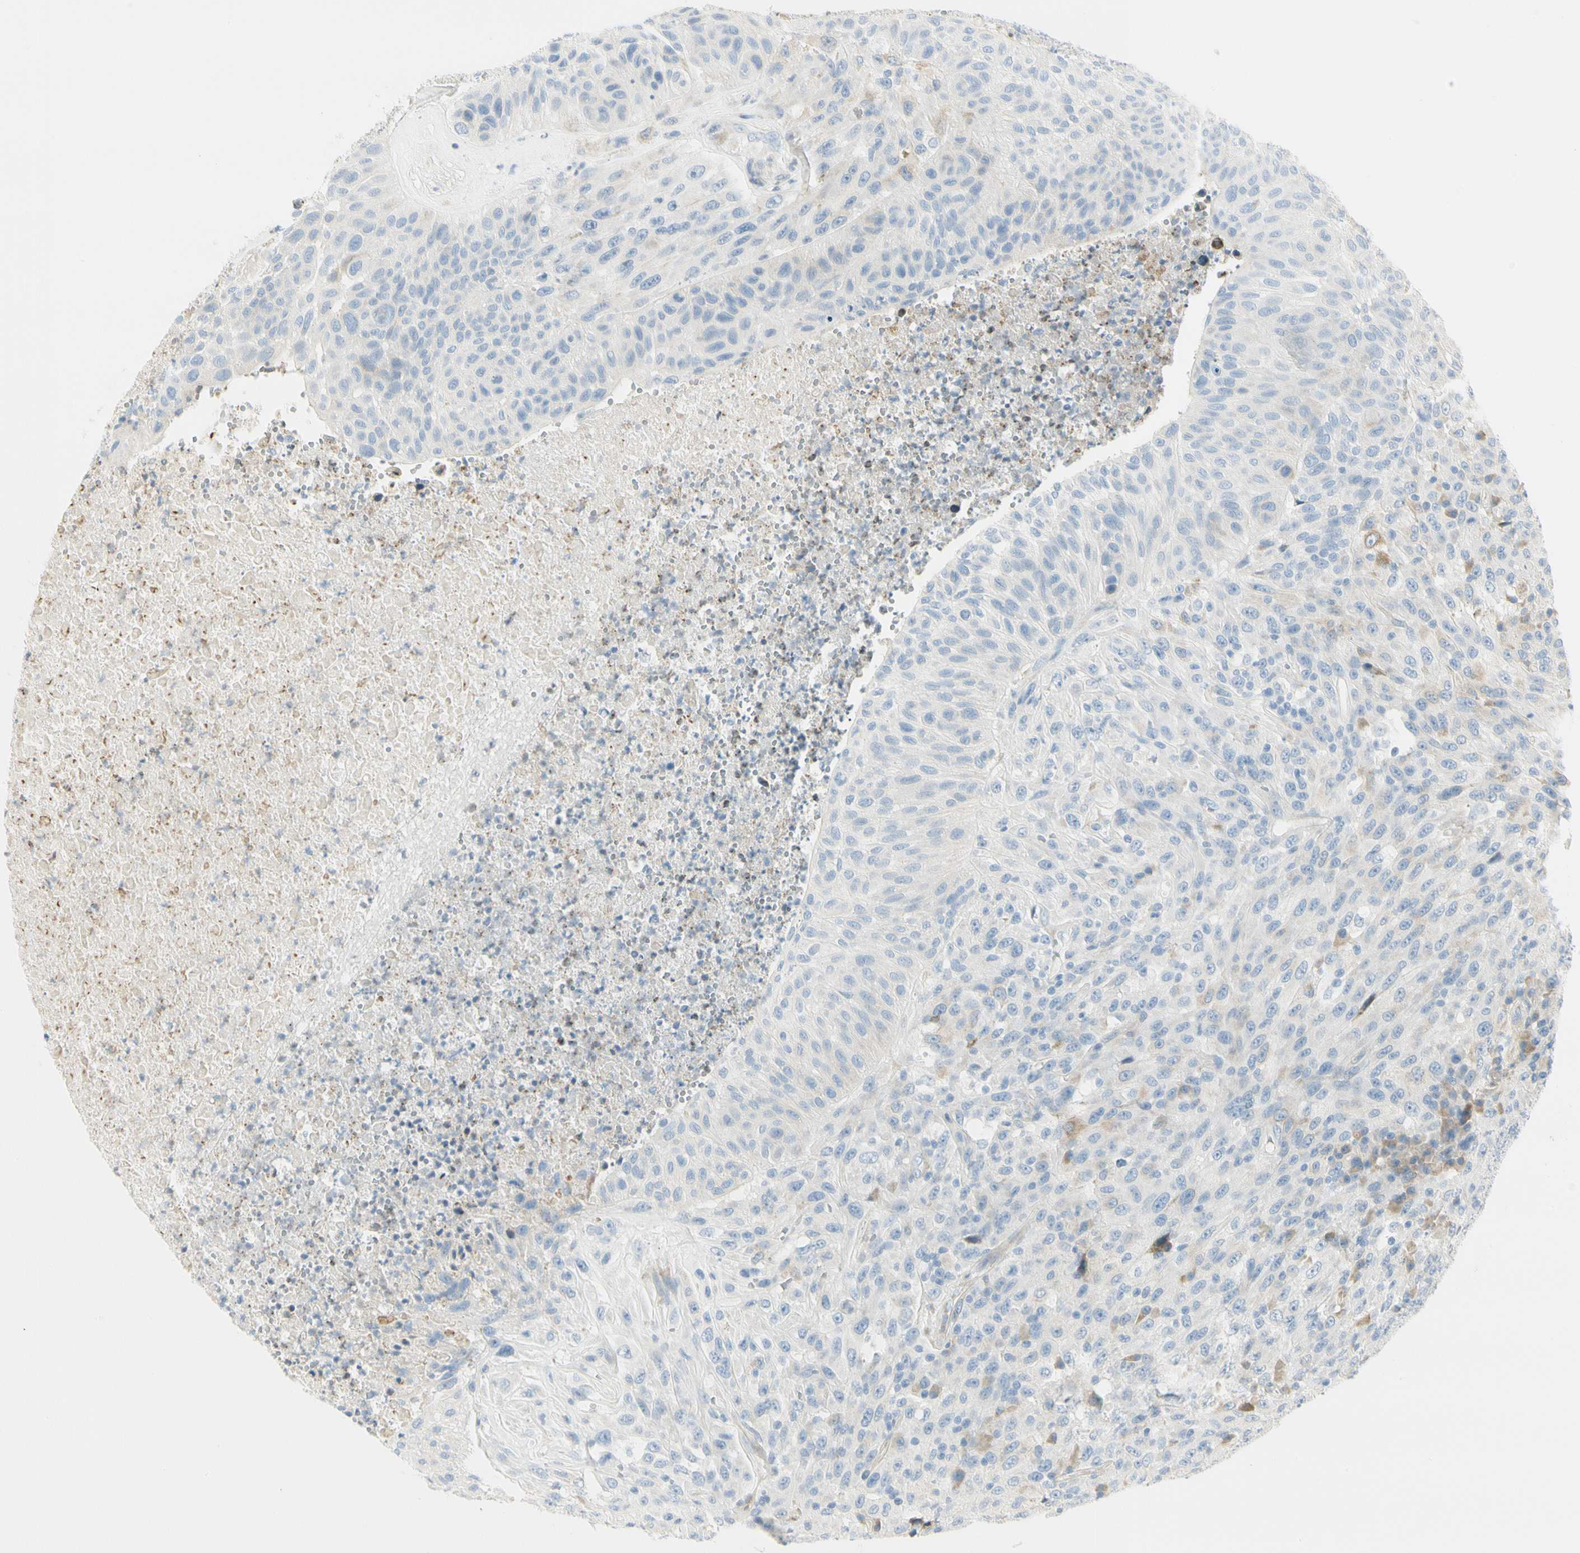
{"staining": {"intensity": "negative", "quantity": "none", "location": "none"}, "tissue": "urothelial cancer", "cell_type": "Tumor cells", "image_type": "cancer", "snomed": [{"axis": "morphology", "description": "Urothelial carcinoma, High grade"}, {"axis": "topography", "description": "Urinary bladder"}], "caption": "An immunohistochemistry (IHC) histopathology image of urothelial carcinoma (high-grade) is shown. There is no staining in tumor cells of urothelial carcinoma (high-grade).", "gene": "TNFSF11", "patient": {"sex": "male", "age": 66}}